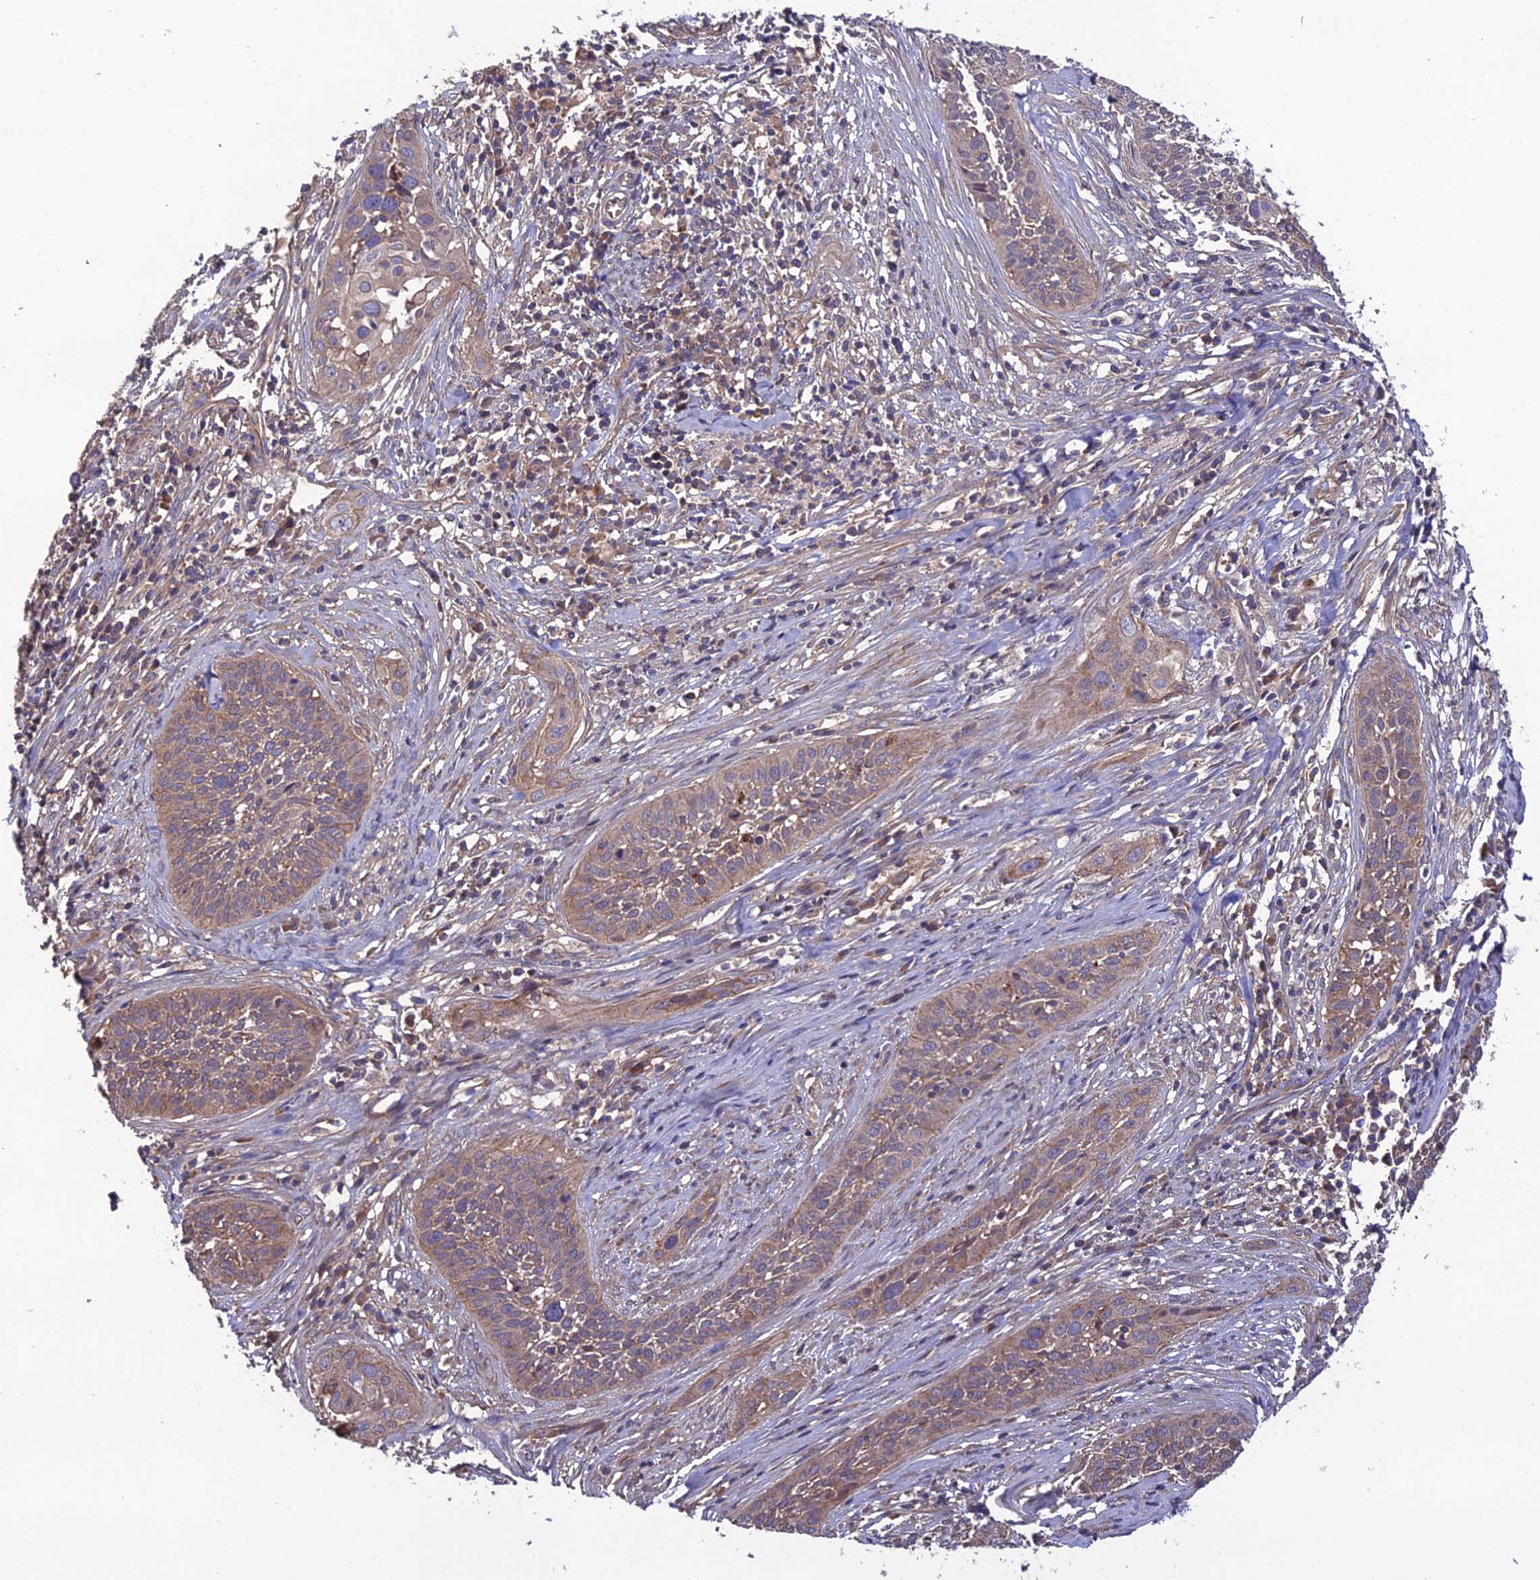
{"staining": {"intensity": "weak", "quantity": "25%-75%", "location": "cytoplasmic/membranous"}, "tissue": "cervical cancer", "cell_type": "Tumor cells", "image_type": "cancer", "snomed": [{"axis": "morphology", "description": "Squamous cell carcinoma, NOS"}, {"axis": "topography", "description": "Cervix"}], "caption": "Immunohistochemical staining of cervical cancer demonstrates low levels of weak cytoplasmic/membranous protein staining in about 25%-75% of tumor cells. The protein is shown in brown color, while the nuclei are stained blue.", "gene": "GALR2", "patient": {"sex": "female", "age": 34}}